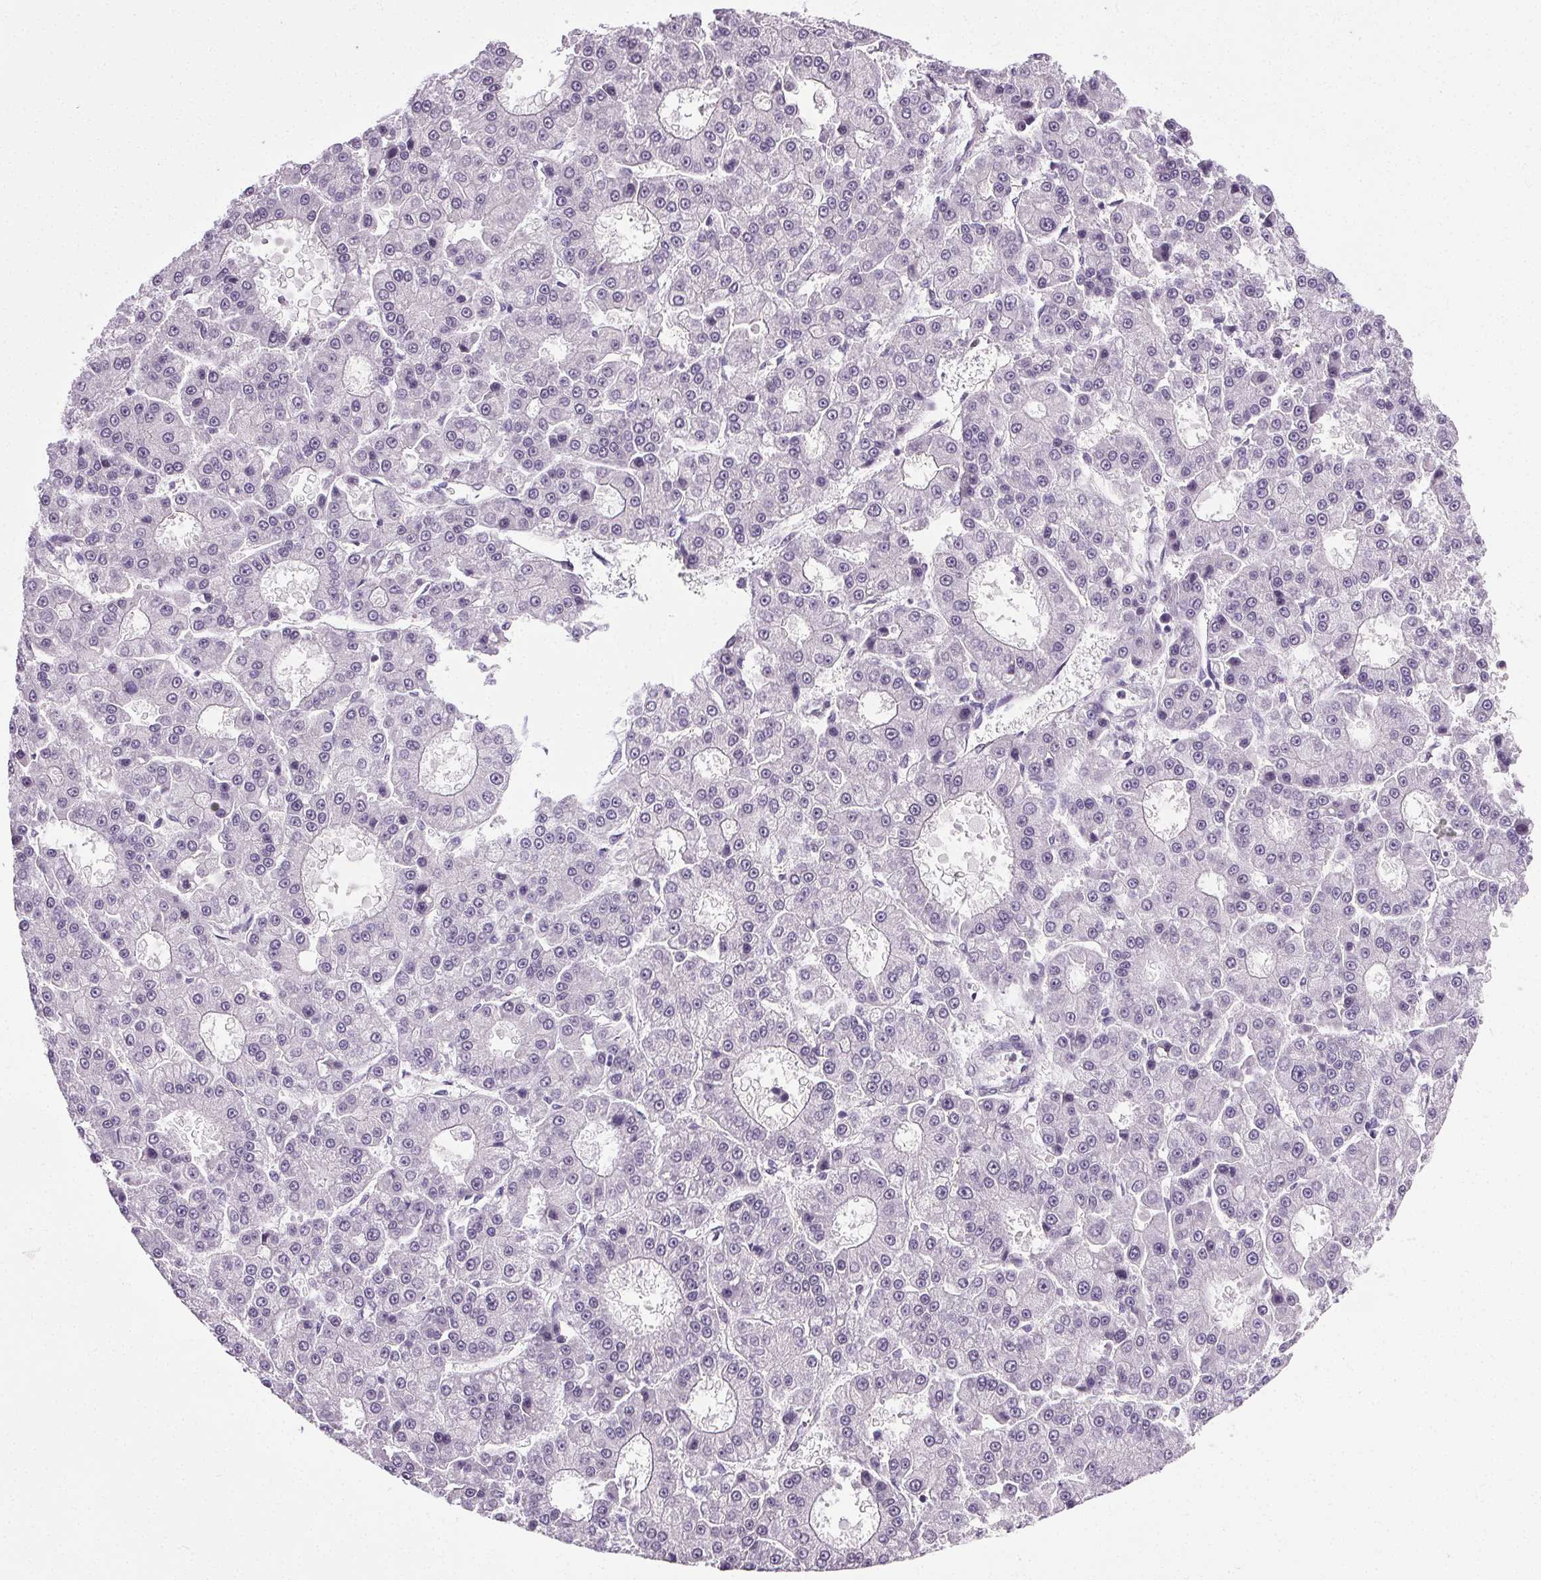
{"staining": {"intensity": "negative", "quantity": "none", "location": "none"}, "tissue": "liver cancer", "cell_type": "Tumor cells", "image_type": "cancer", "snomed": [{"axis": "morphology", "description": "Carcinoma, Hepatocellular, NOS"}, {"axis": "topography", "description": "Liver"}], "caption": "A photomicrograph of hepatocellular carcinoma (liver) stained for a protein displays no brown staining in tumor cells.", "gene": "GP6", "patient": {"sex": "male", "age": 70}}